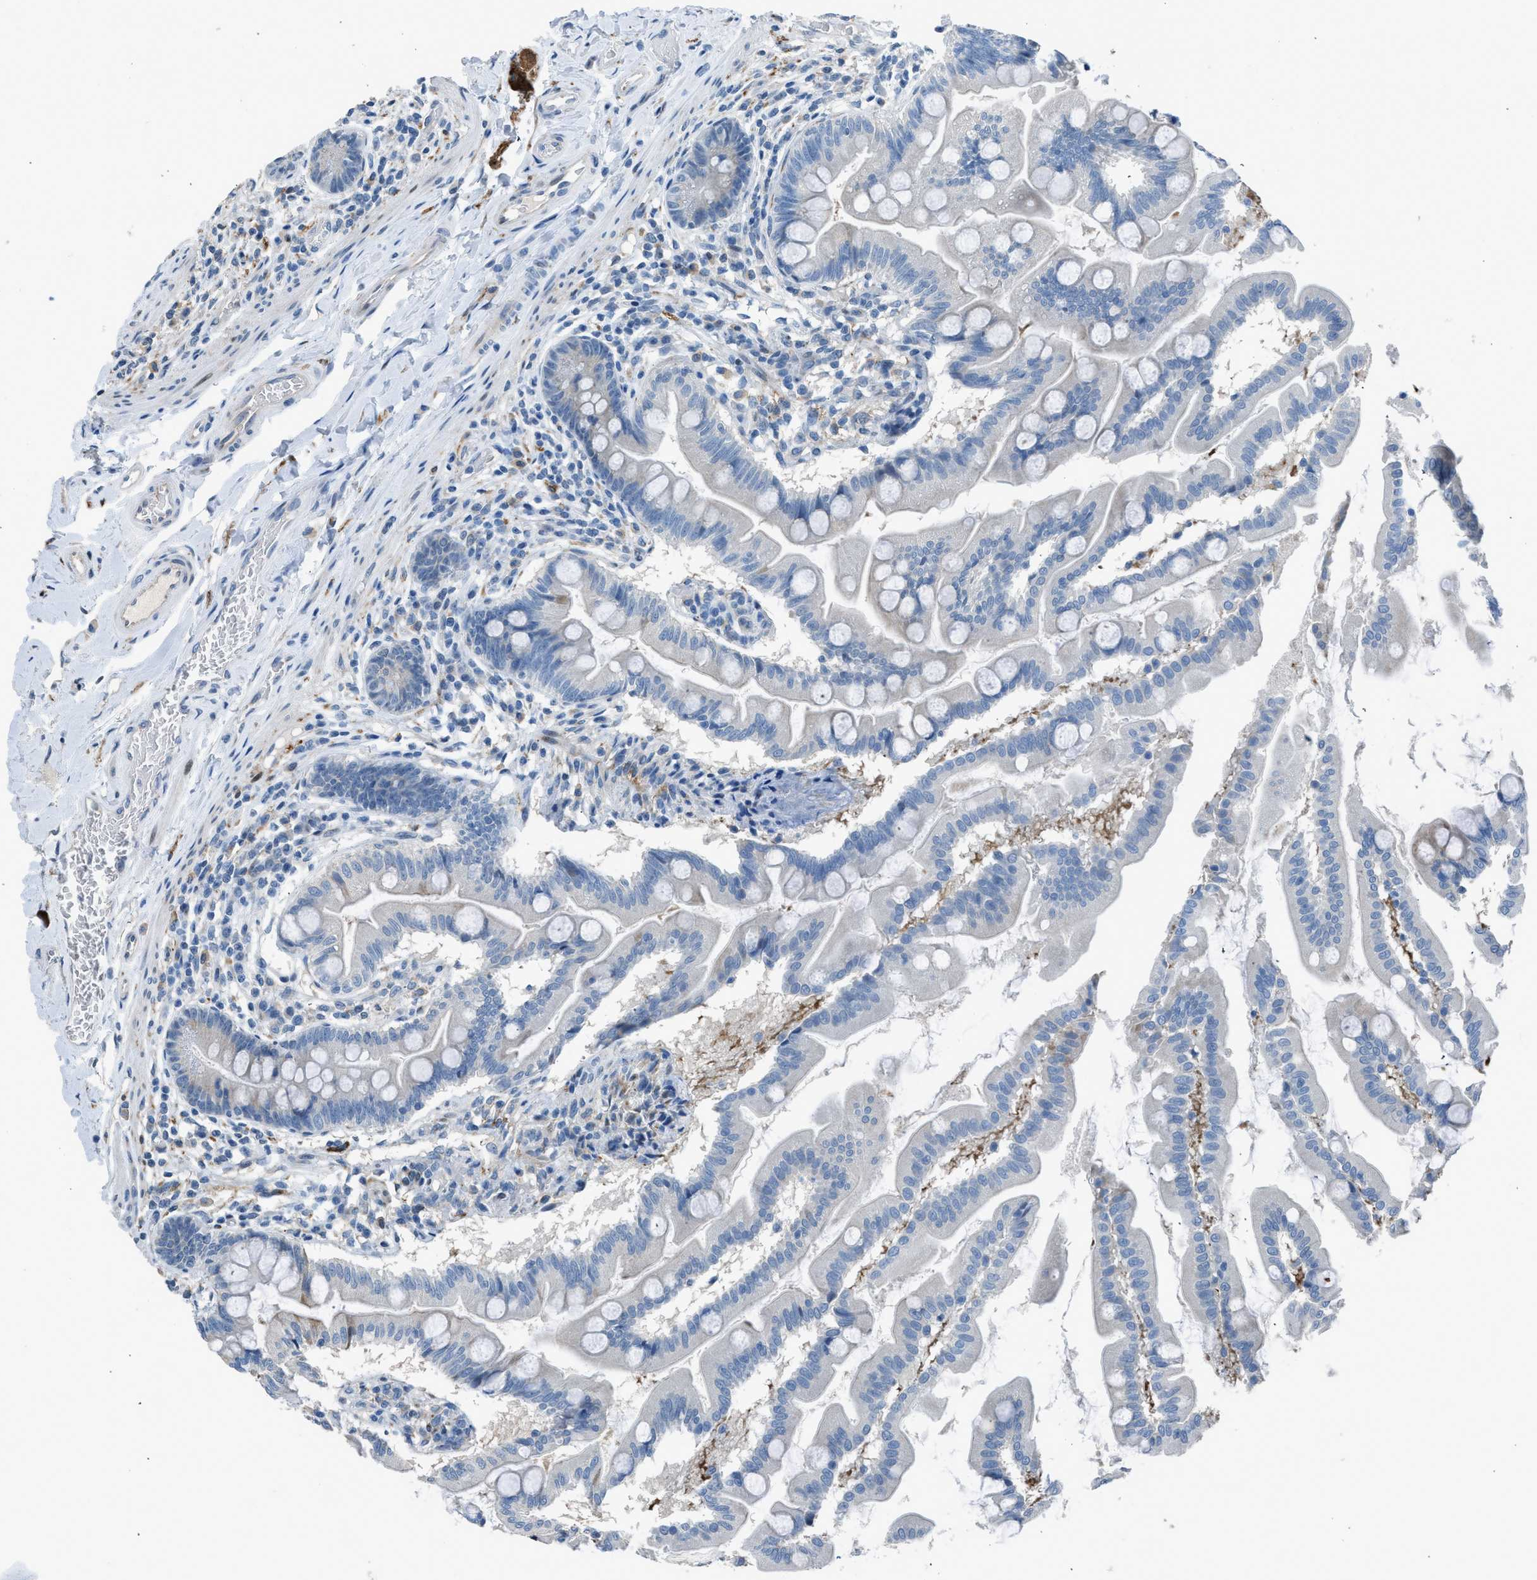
{"staining": {"intensity": "moderate", "quantity": "<25%", "location": "cytoplasmic/membranous"}, "tissue": "small intestine", "cell_type": "Glandular cells", "image_type": "normal", "snomed": [{"axis": "morphology", "description": "Normal tissue, NOS"}, {"axis": "topography", "description": "Small intestine"}], "caption": "This is an image of IHC staining of unremarkable small intestine, which shows moderate staining in the cytoplasmic/membranous of glandular cells.", "gene": "RNF41", "patient": {"sex": "female", "age": 56}}